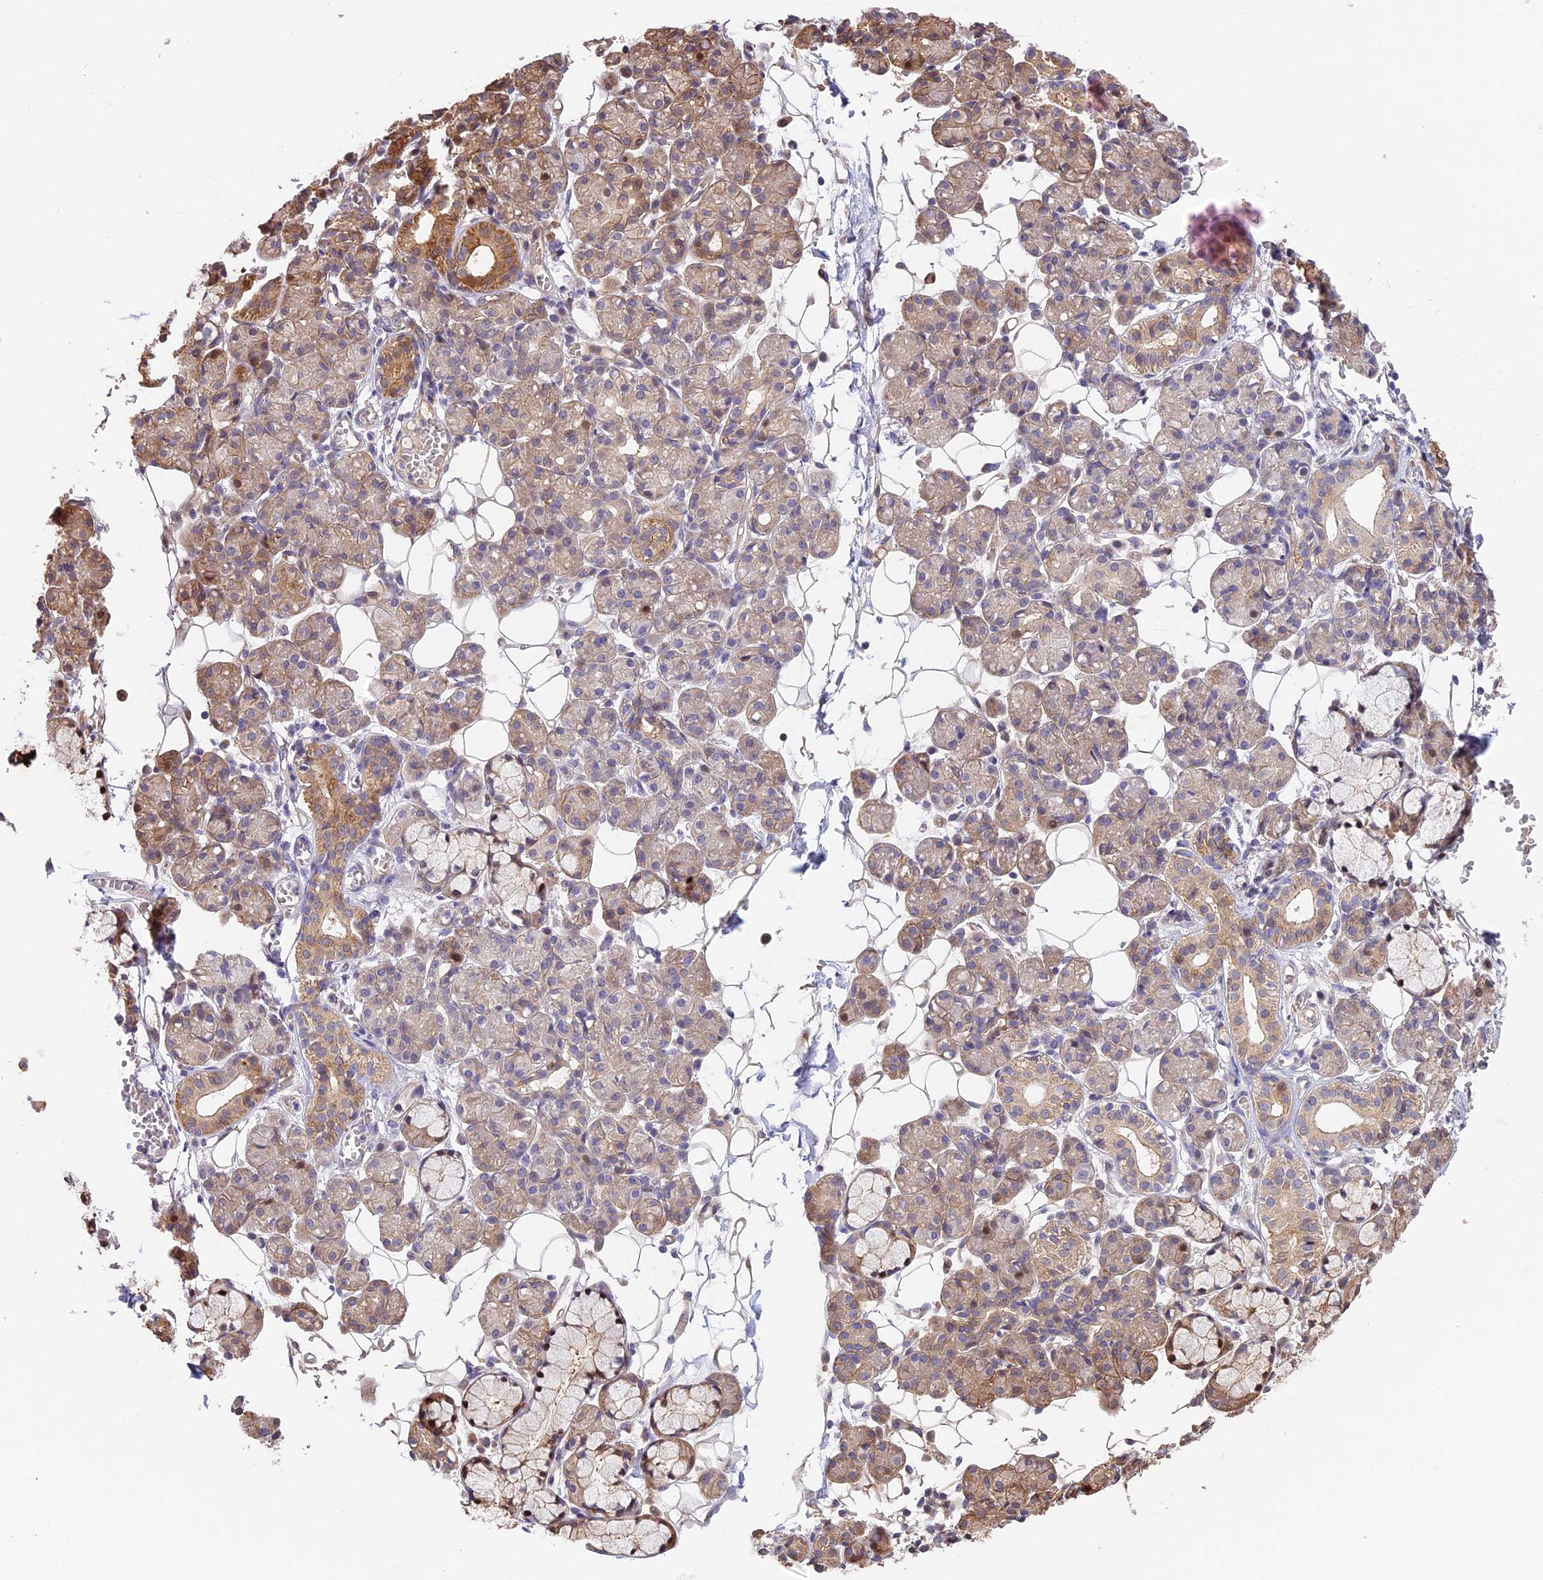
{"staining": {"intensity": "strong", "quantity": "<25%", "location": "cytoplasmic/membranous,nuclear"}, "tissue": "salivary gland", "cell_type": "Glandular cells", "image_type": "normal", "snomed": [{"axis": "morphology", "description": "Normal tissue, NOS"}, {"axis": "topography", "description": "Salivary gland"}], "caption": "Immunohistochemical staining of benign salivary gland demonstrates strong cytoplasmic/membranous,nuclear protein positivity in about <25% of glandular cells. (brown staining indicates protein expression, while blue staining denotes nuclei).", "gene": "PPP1R37", "patient": {"sex": "male", "age": 63}}